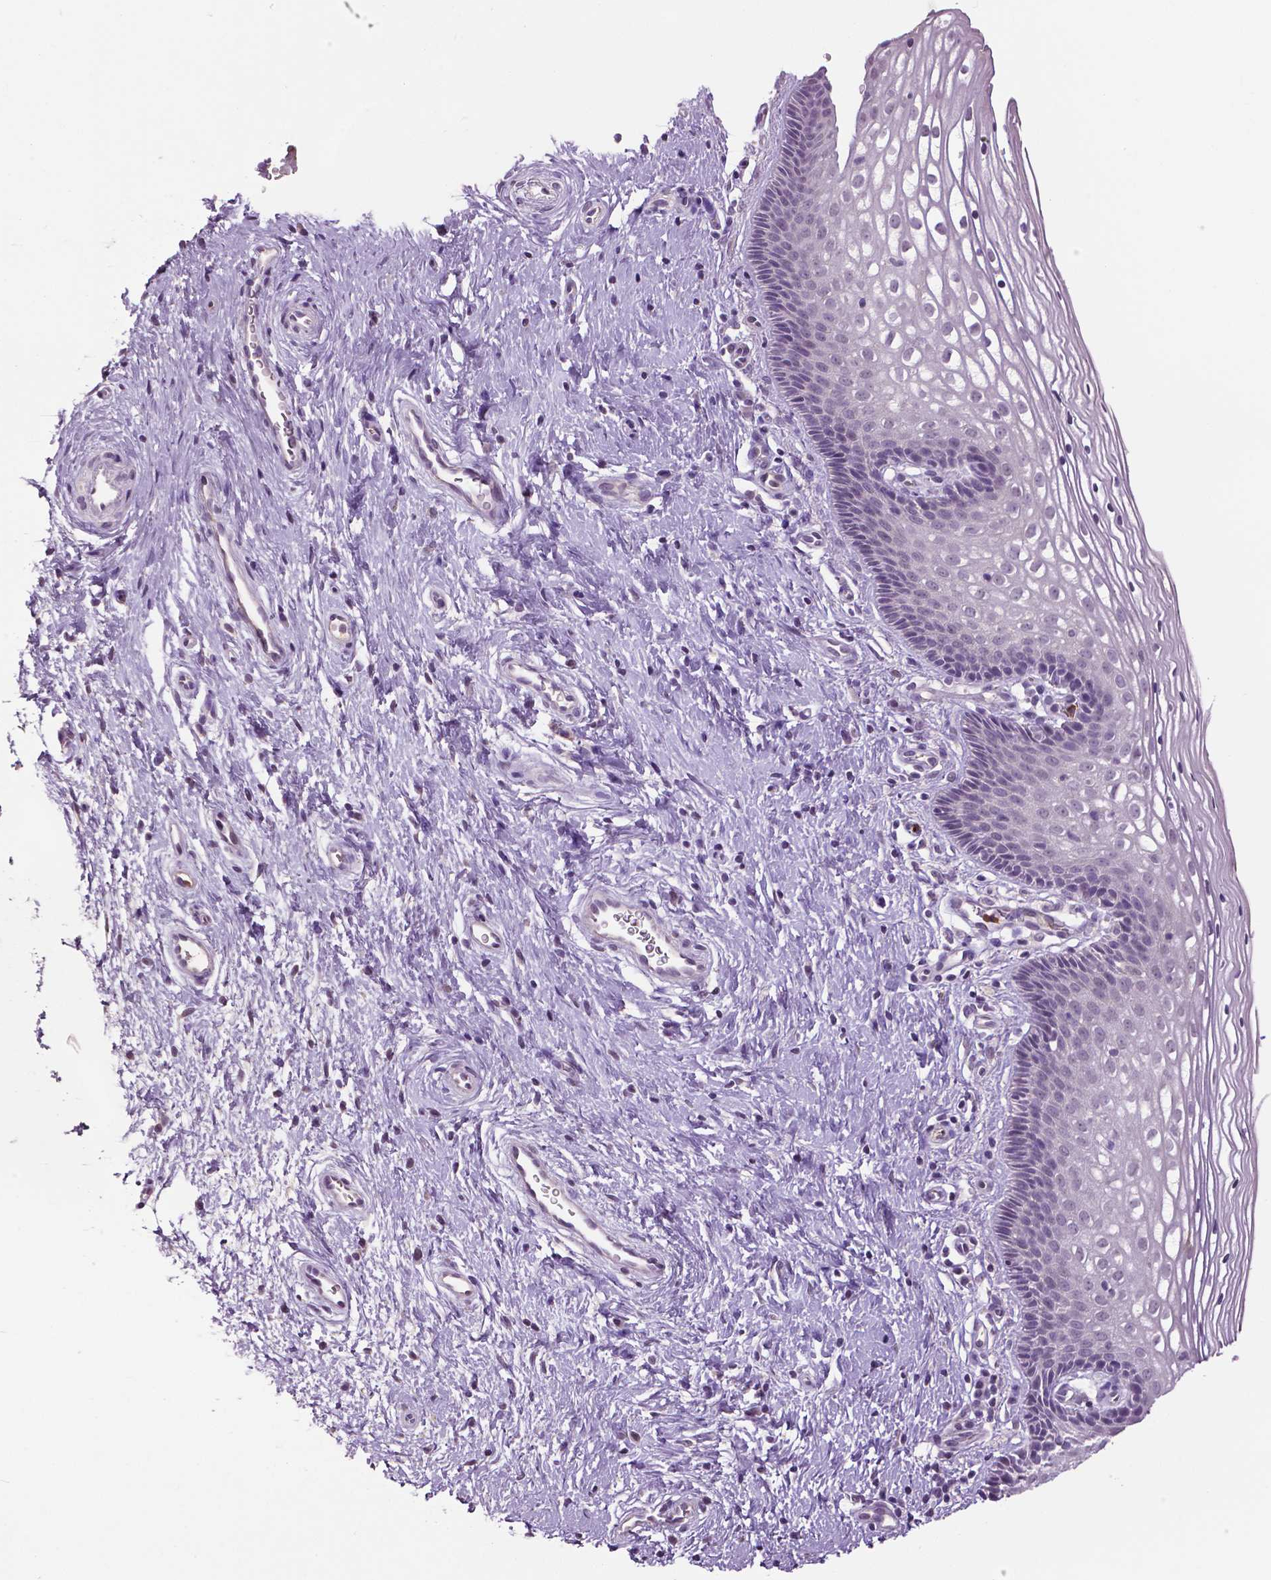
{"staining": {"intensity": "negative", "quantity": "none", "location": "none"}, "tissue": "cervix", "cell_type": "Glandular cells", "image_type": "normal", "snomed": [{"axis": "morphology", "description": "Normal tissue, NOS"}, {"axis": "topography", "description": "Cervix"}], "caption": "Glandular cells are negative for protein expression in benign human cervix.", "gene": "PTPN5", "patient": {"sex": "female", "age": 34}}